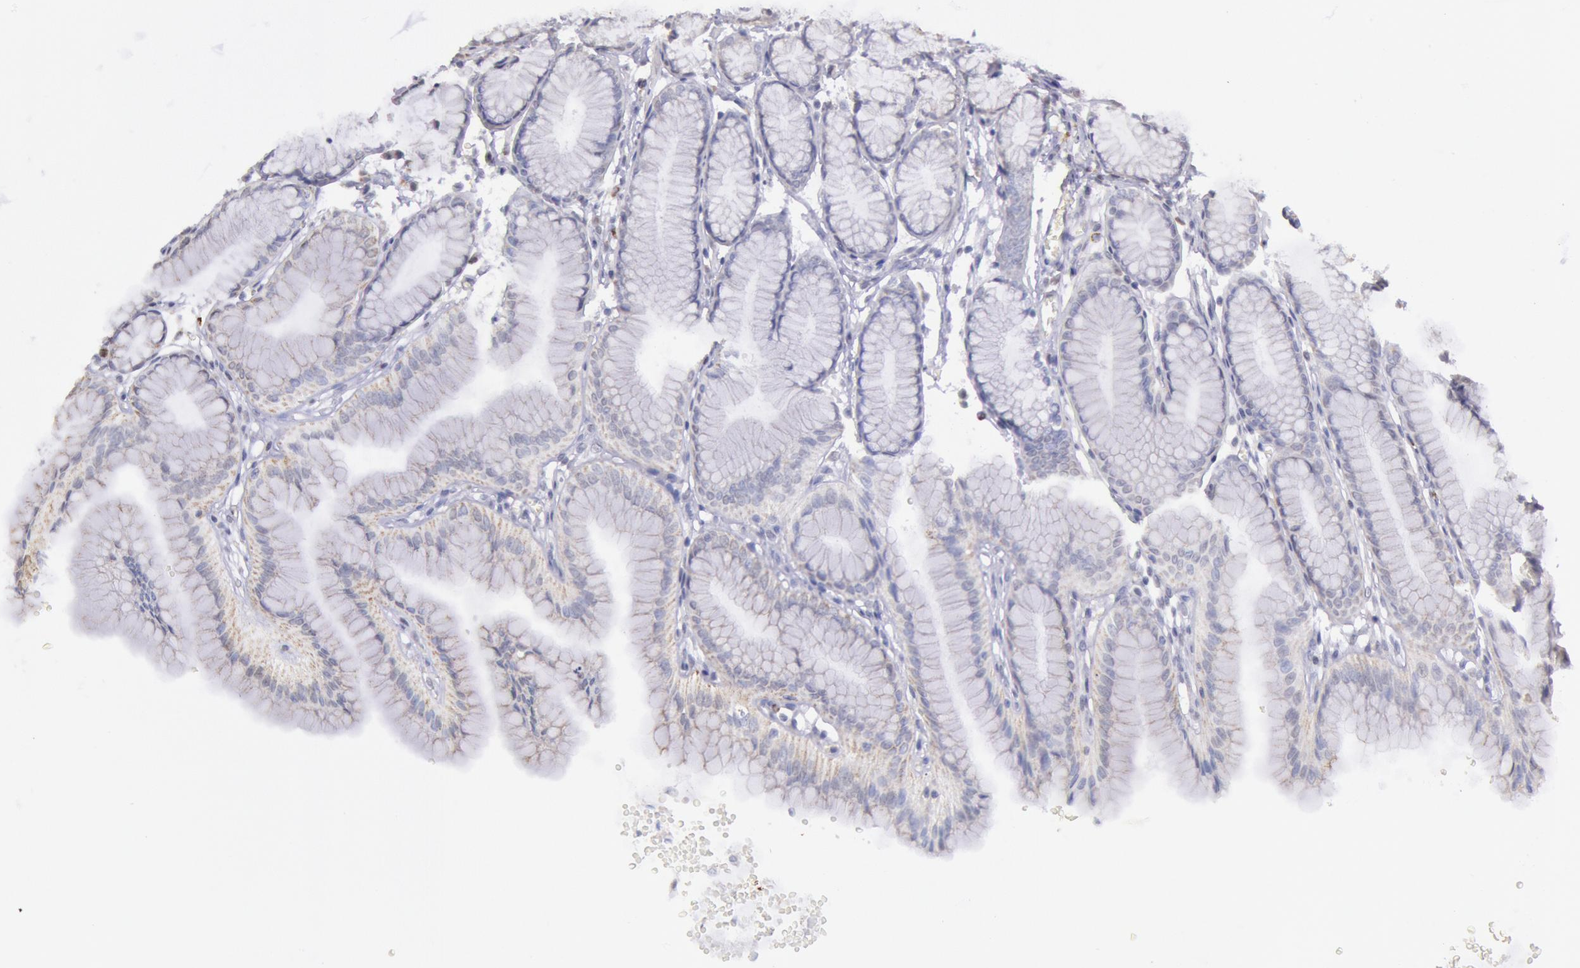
{"staining": {"intensity": "weak", "quantity": "25%-75%", "location": "cytoplasmic/membranous"}, "tissue": "stomach", "cell_type": "Glandular cells", "image_type": "normal", "snomed": [{"axis": "morphology", "description": "Normal tissue, NOS"}, {"axis": "topography", "description": "Stomach"}], "caption": "Stomach stained with immunohistochemistry (IHC) demonstrates weak cytoplasmic/membranous staining in approximately 25%-75% of glandular cells. (DAB IHC with brightfield microscopy, high magnification).", "gene": "FRMD6", "patient": {"sex": "male", "age": 42}}